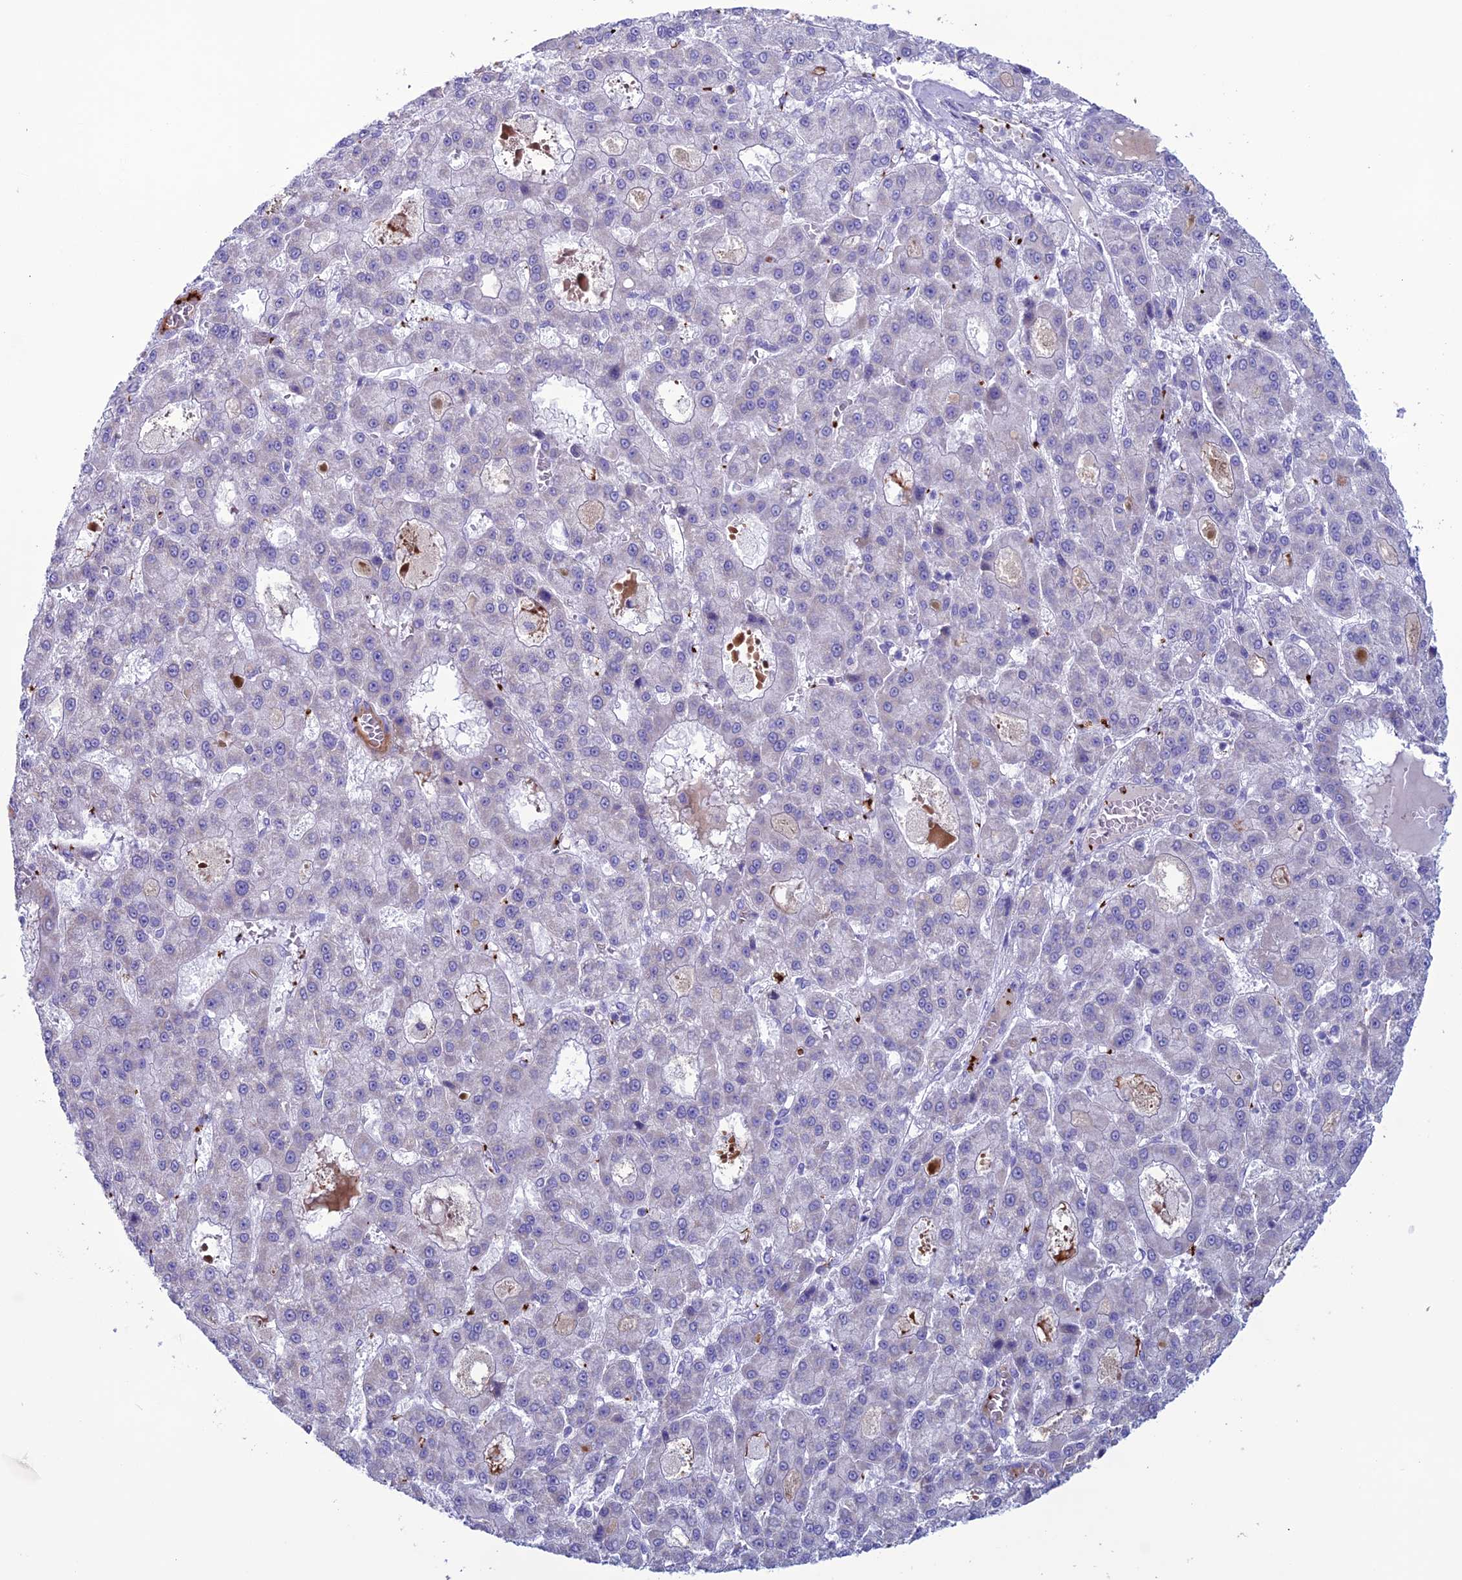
{"staining": {"intensity": "negative", "quantity": "none", "location": "none"}, "tissue": "liver cancer", "cell_type": "Tumor cells", "image_type": "cancer", "snomed": [{"axis": "morphology", "description": "Carcinoma, Hepatocellular, NOS"}, {"axis": "topography", "description": "Liver"}], "caption": "Liver hepatocellular carcinoma stained for a protein using immunohistochemistry shows no staining tumor cells.", "gene": "C21orf140", "patient": {"sex": "male", "age": 70}}